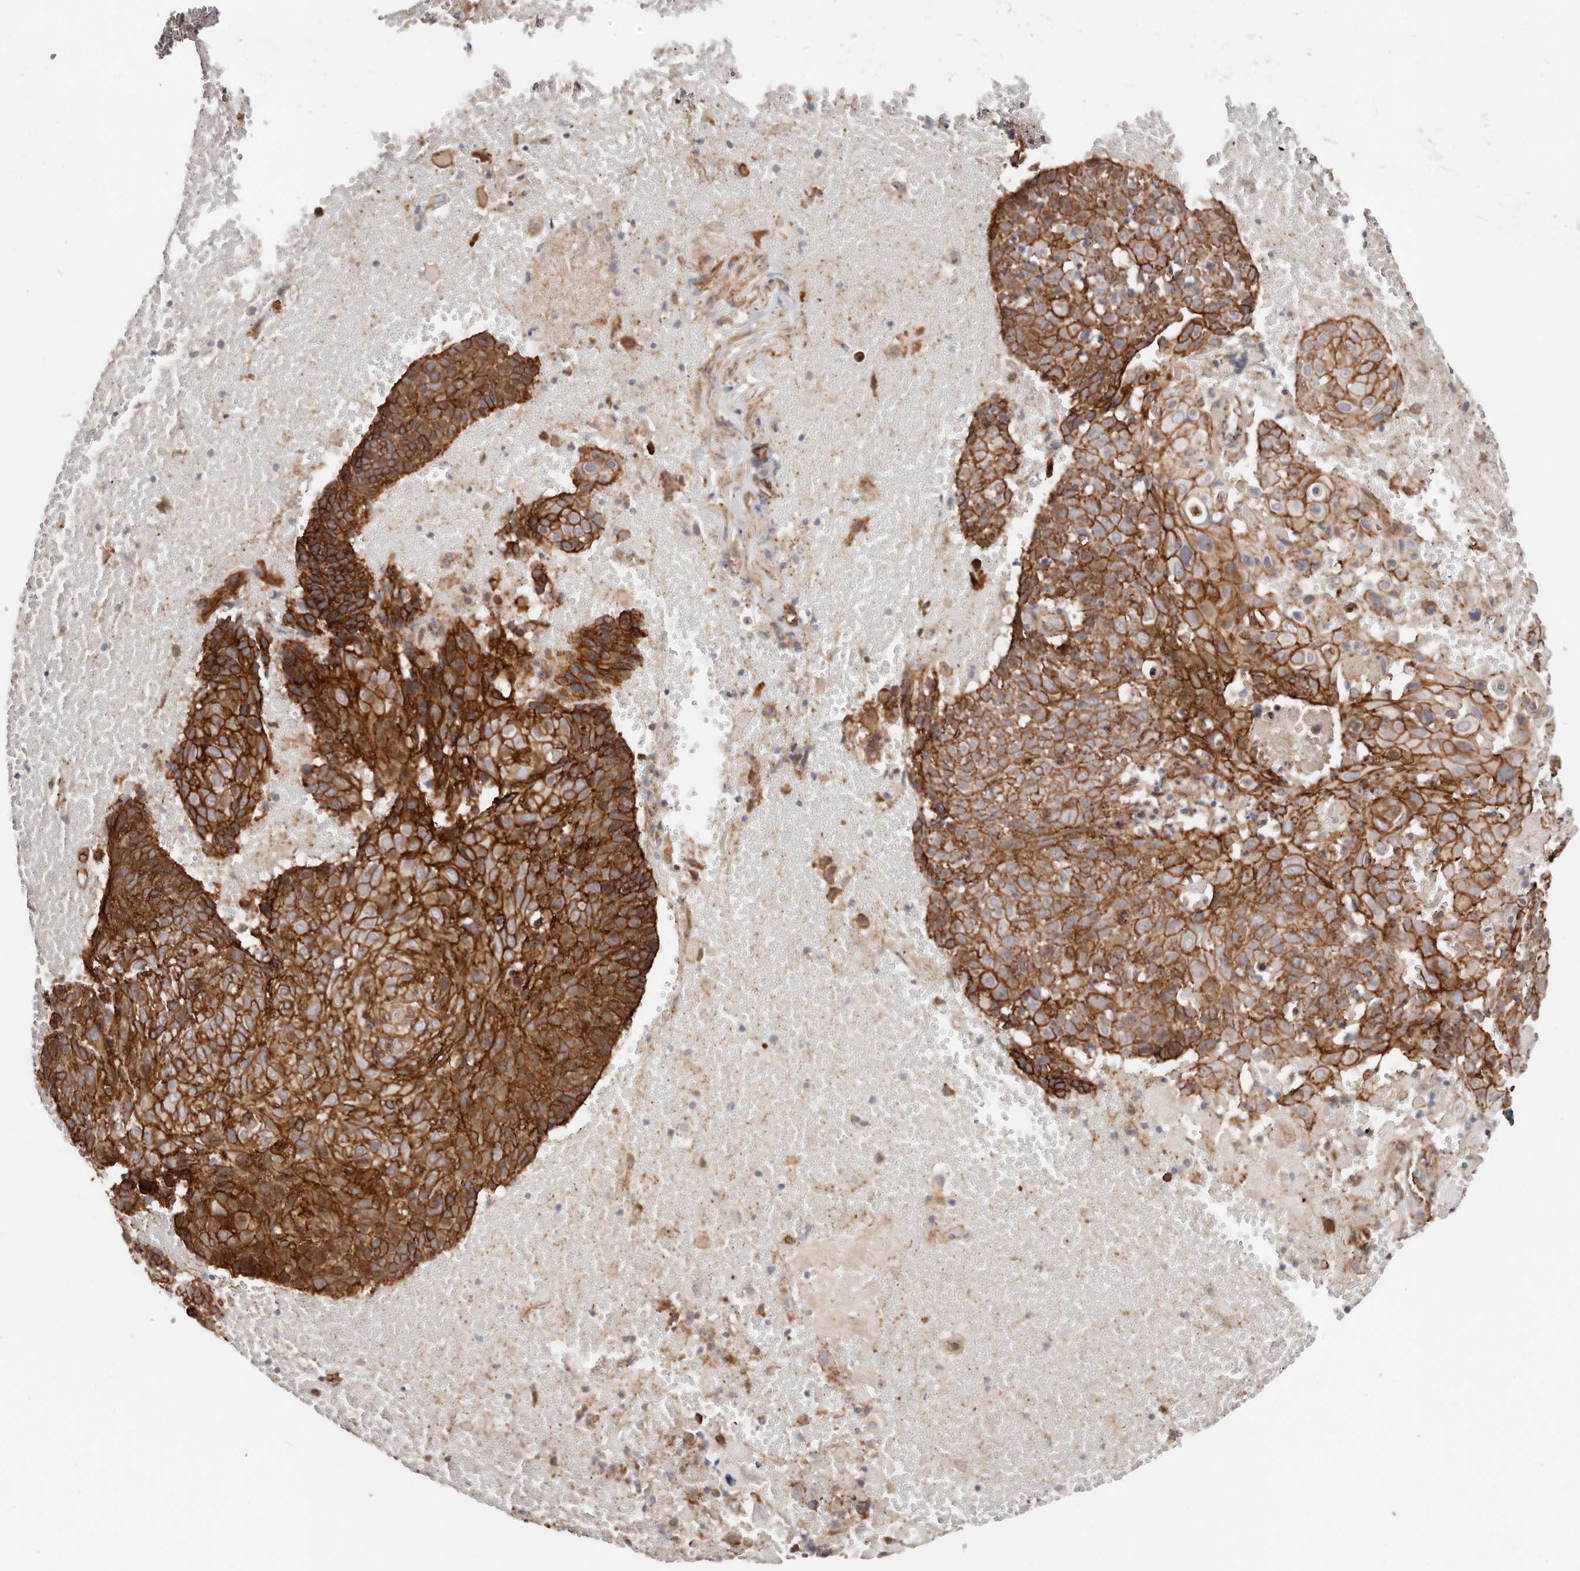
{"staining": {"intensity": "strong", "quantity": ">75%", "location": "cytoplasmic/membranous"}, "tissue": "cervical cancer", "cell_type": "Tumor cells", "image_type": "cancer", "snomed": [{"axis": "morphology", "description": "Squamous cell carcinoma, NOS"}, {"axis": "topography", "description": "Cervix"}], "caption": "The micrograph displays a brown stain indicating the presence of a protein in the cytoplasmic/membranous of tumor cells in cervical cancer. (brown staining indicates protein expression, while blue staining denotes nuclei).", "gene": "CTNNB1", "patient": {"sex": "female", "age": 74}}